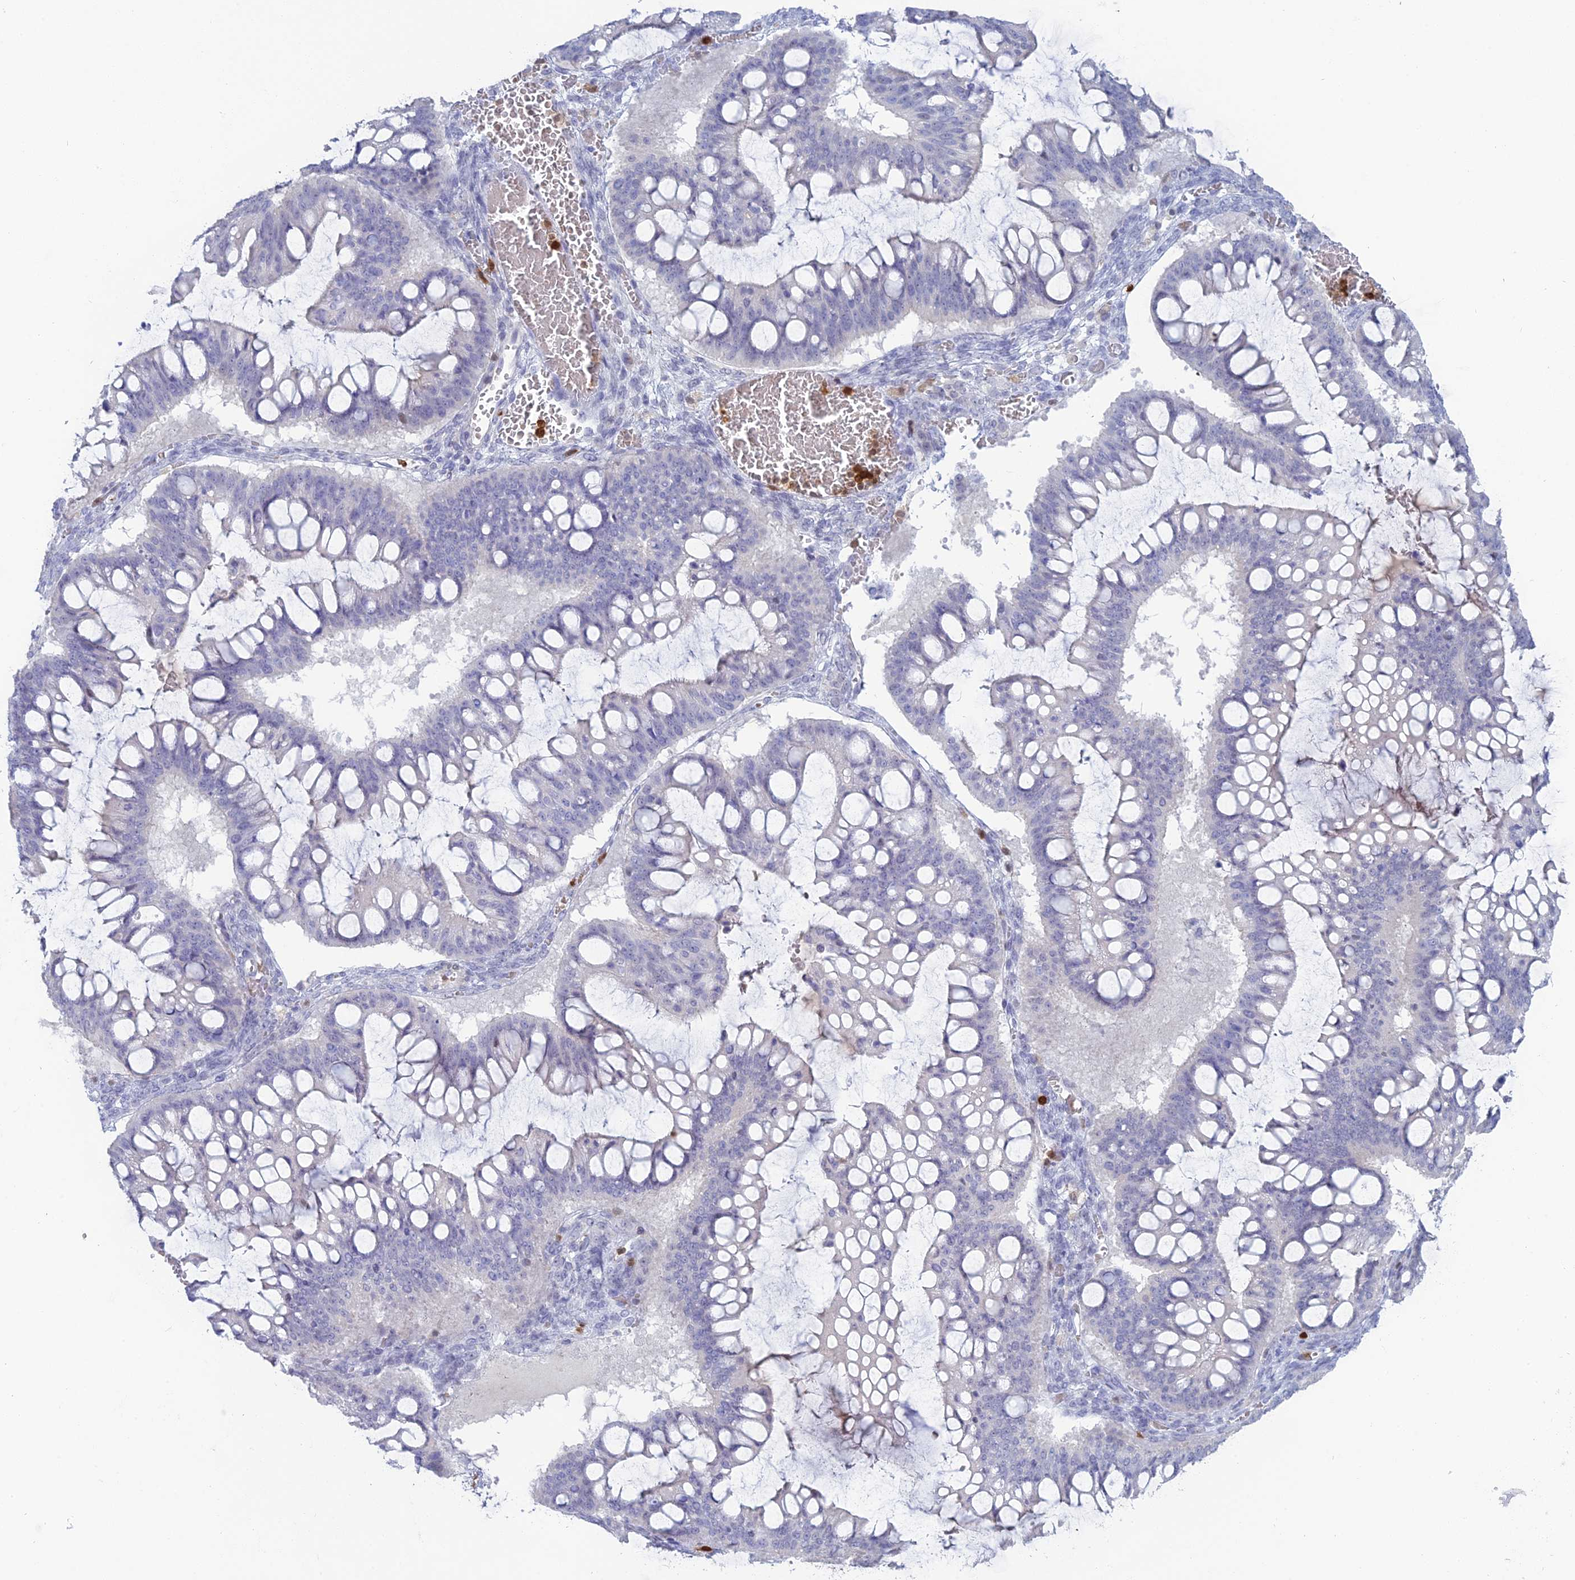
{"staining": {"intensity": "negative", "quantity": "none", "location": "none"}, "tissue": "ovarian cancer", "cell_type": "Tumor cells", "image_type": "cancer", "snomed": [{"axis": "morphology", "description": "Cystadenocarcinoma, mucinous, NOS"}, {"axis": "topography", "description": "Ovary"}], "caption": "Tumor cells are negative for brown protein staining in ovarian cancer (mucinous cystadenocarcinoma).", "gene": "PGBD4", "patient": {"sex": "female", "age": 73}}